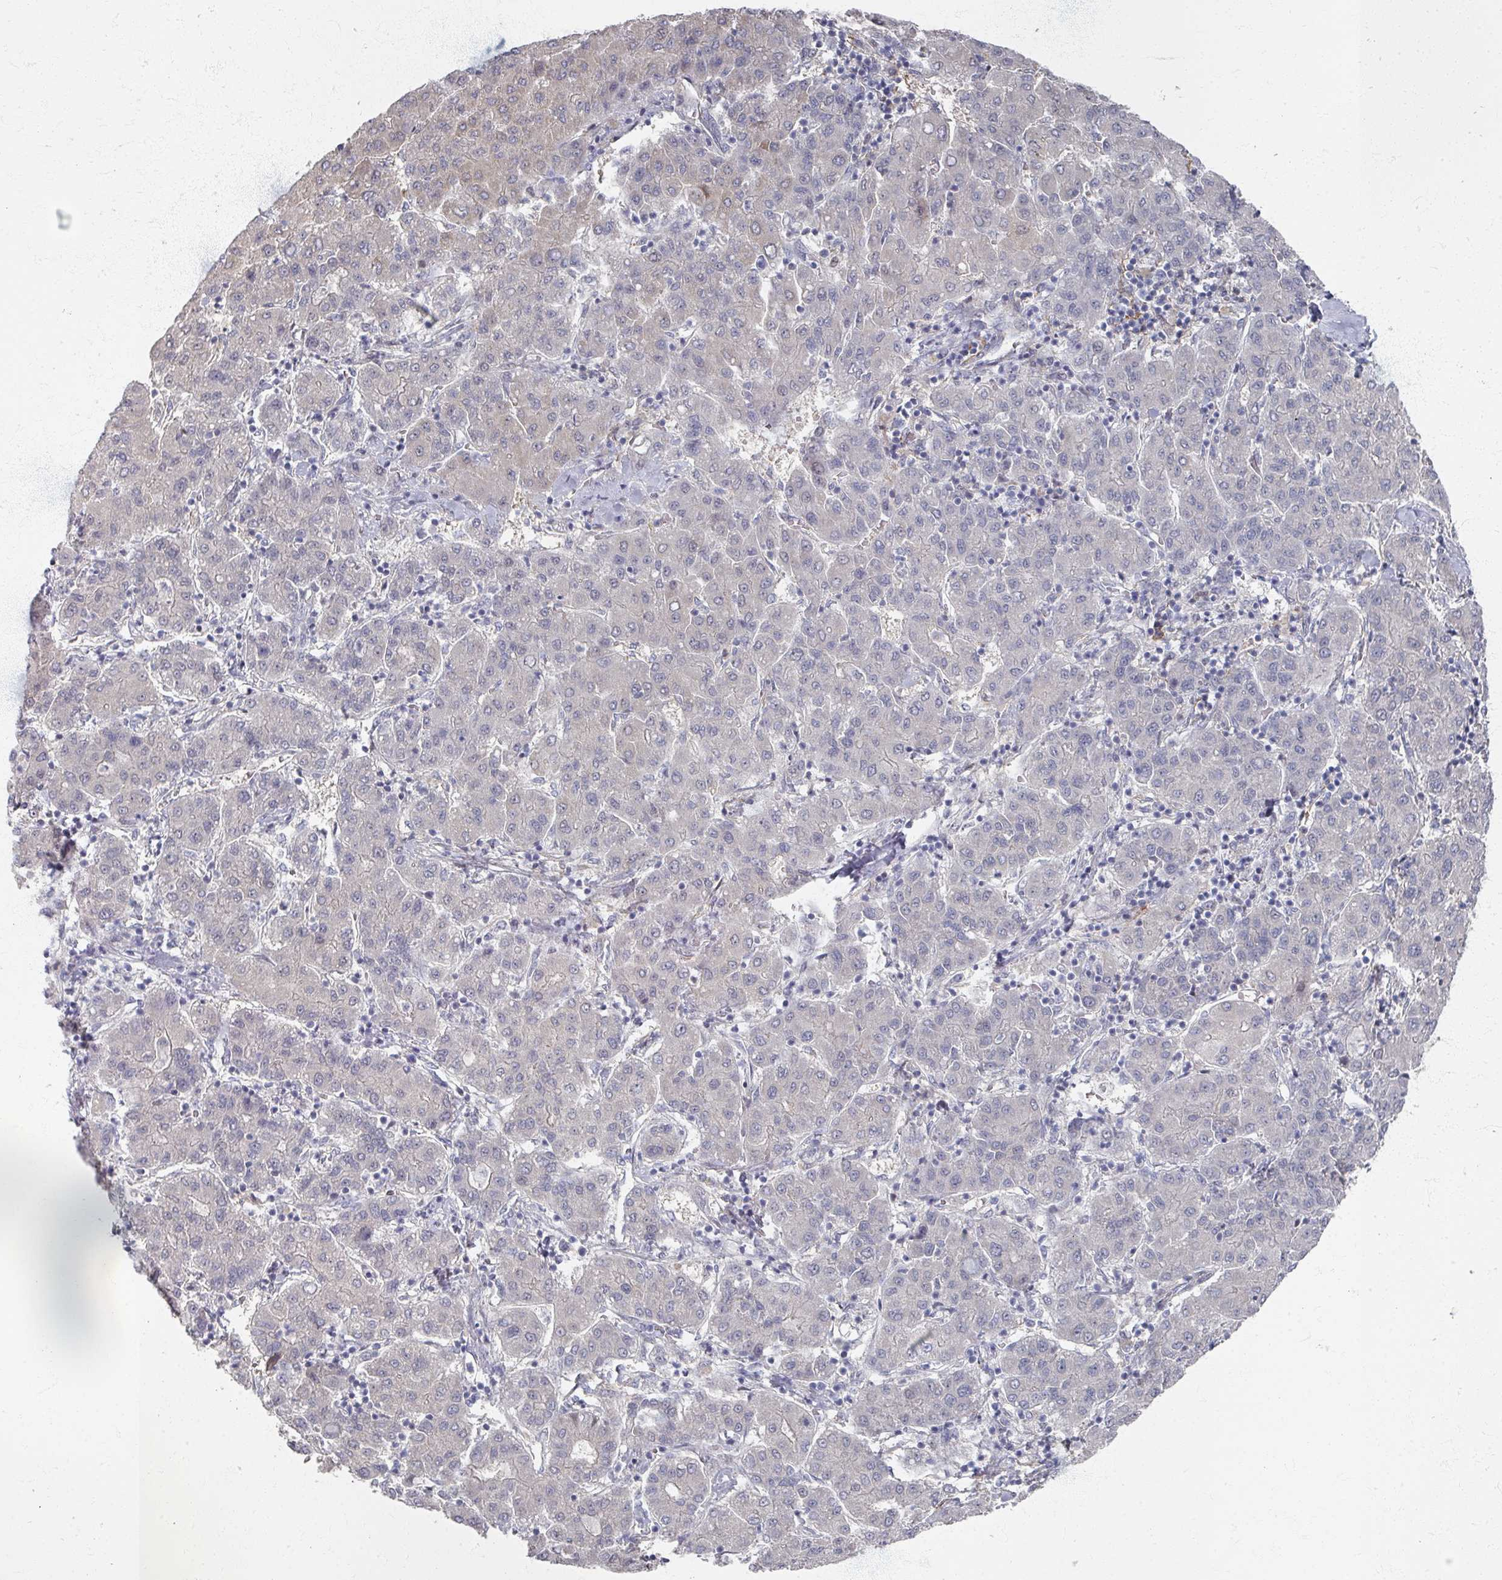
{"staining": {"intensity": "negative", "quantity": "none", "location": "none"}, "tissue": "liver cancer", "cell_type": "Tumor cells", "image_type": "cancer", "snomed": [{"axis": "morphology", "description": "Carcinoma, Hepatocellular, NOS"}, {"axis": "topography", "description": "Liver"}], "caption": "Liver cancer was stained to show a protein in brown. There is no significant staining in tumor cells. (Brightfield microscopy of DAB (3,3'-diaminobenzidine) immunohistochemistry at high magnification).", "gene": "TTYH3", "patient": {"sex": "male", "age": 65}}